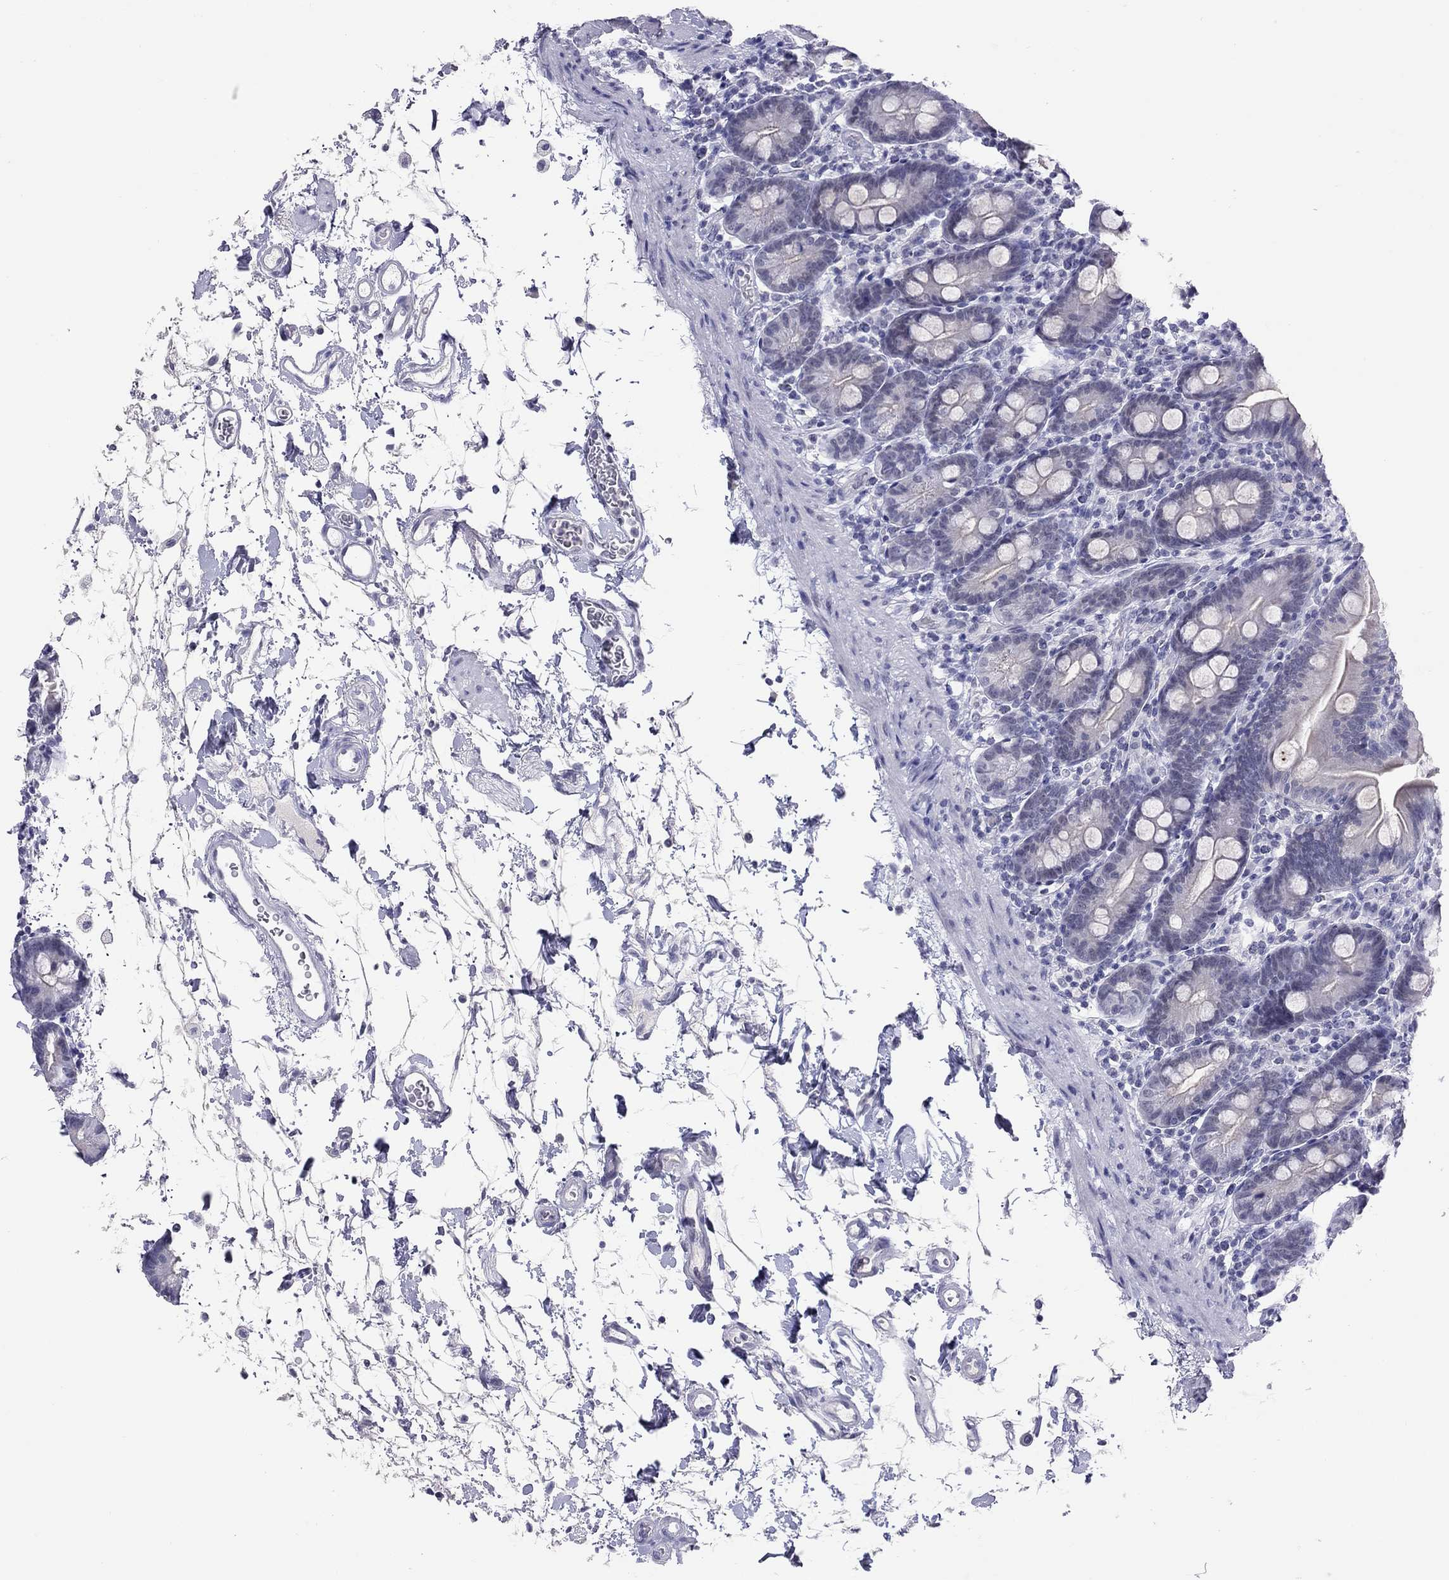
{"staining": {"intensity": "moderate", "quantity": "<25%", "location": "cytoplasmic/membranous"}, "tissue": "small intestine", "cell_type": "Glandular cells", "image_type": "normal", "snomed": [{"axis": "morphology", "description": "Normal tissue, NOS"}, {"axis": "topography", "description": "Small intestine"}], "caption": "A micrograph of small intestine stained for a protein displays moderate cytoplasmic/membranous brown staining in glandular cells. (brown staining indicates protein expression, while blue staining denotes nuclei).", "gene": "JHY", "patient": {"sex": "female", "age": 44}}